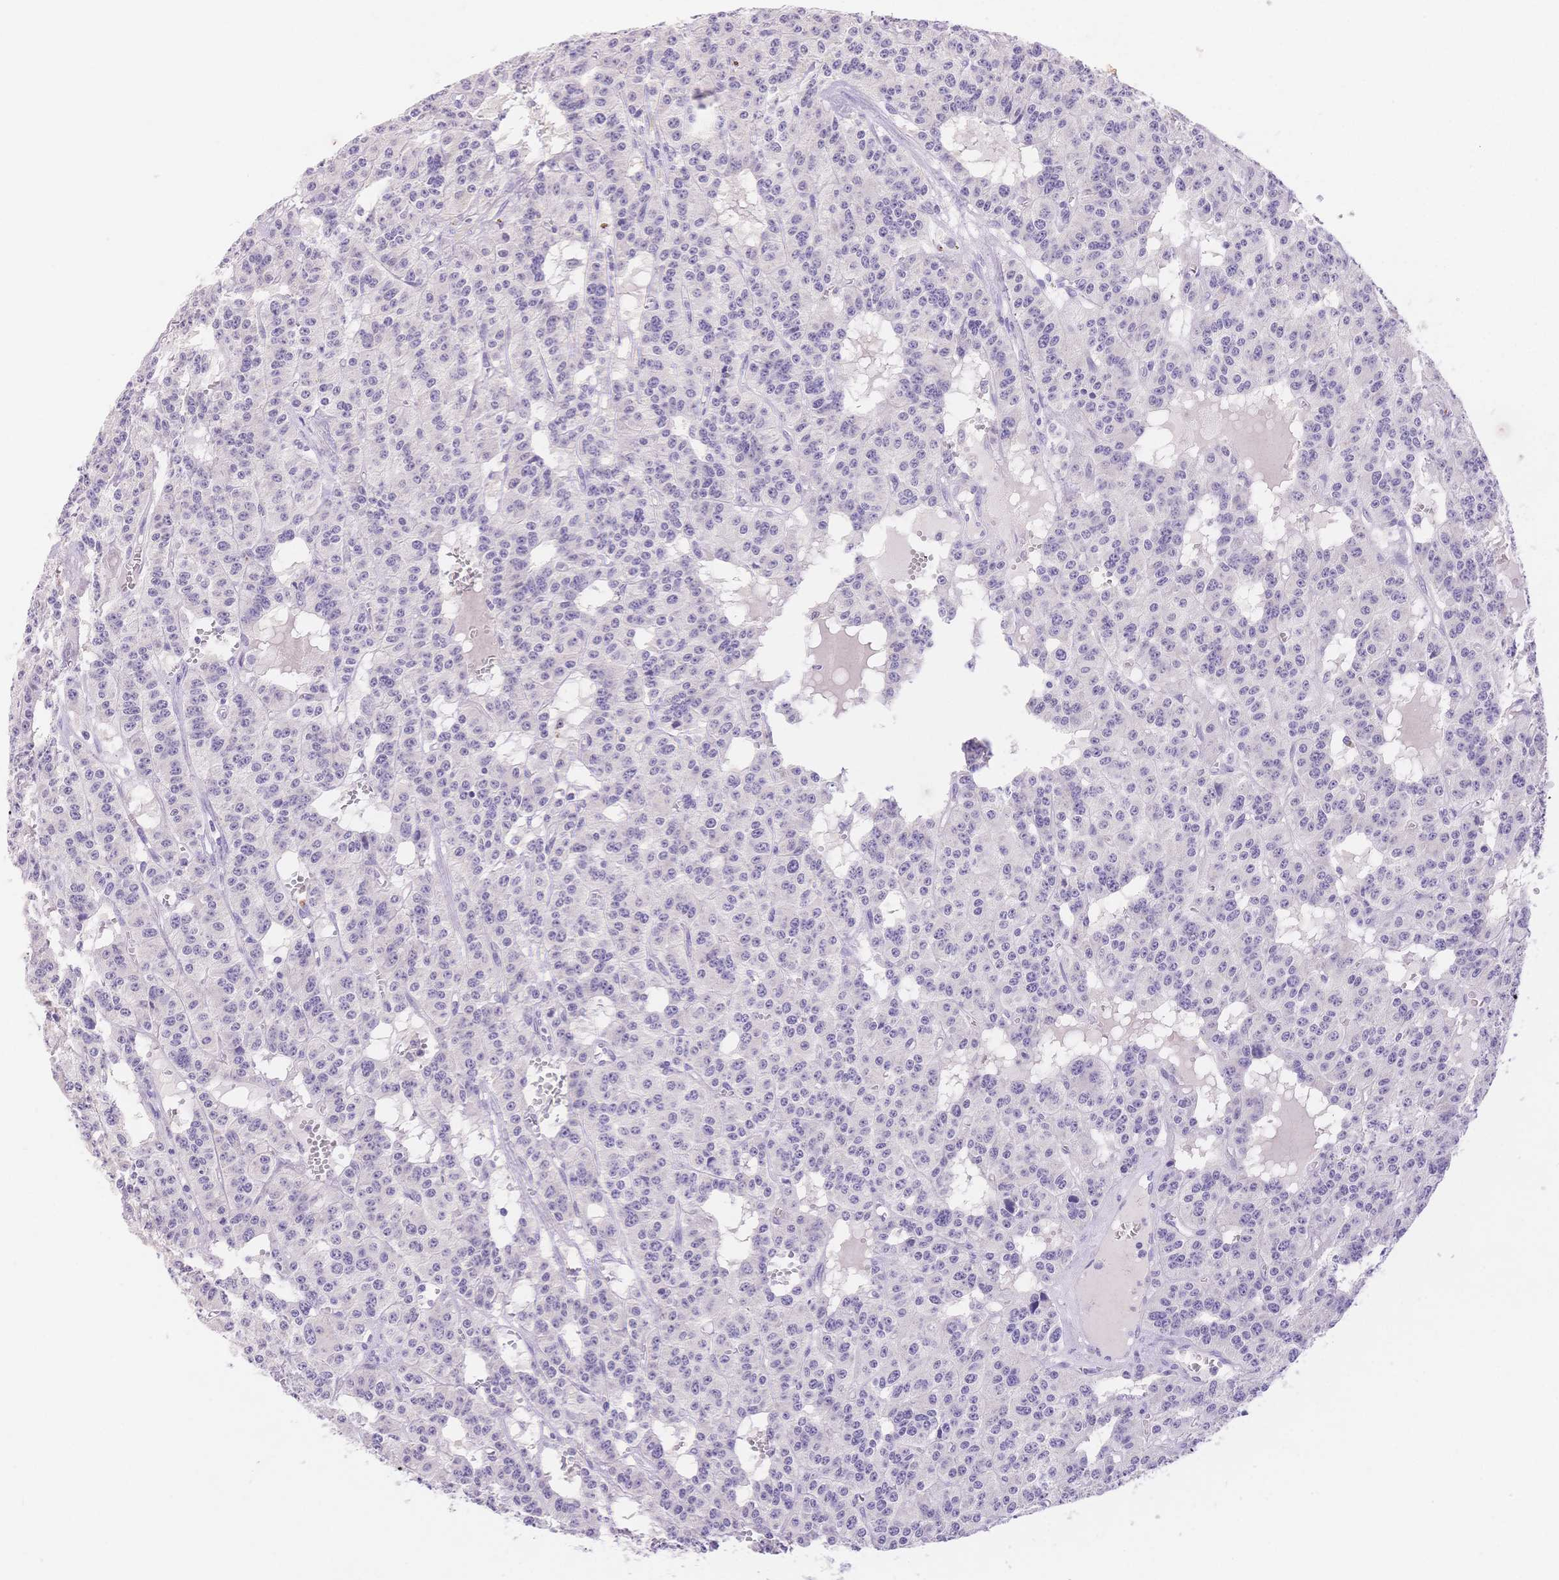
{"staining": {"intensity": "negative", "quantity": "none", "location": "none"}, "tissue": "carcinoid", "cell_type": "Tumor cells", "image_type": "cancer", "snomed": [{"axis": "morphology", "description": "Carcinoid, malignant, NOS"}, {"axis": "topography", "description": "Lung"}], "caption": "DAB immunohistochemical staining of human carcinoid (malignant) displays no significant staining in tumor cells.", "gene": "MYOM1", "patient": {"sex": "female", "age": 71}}